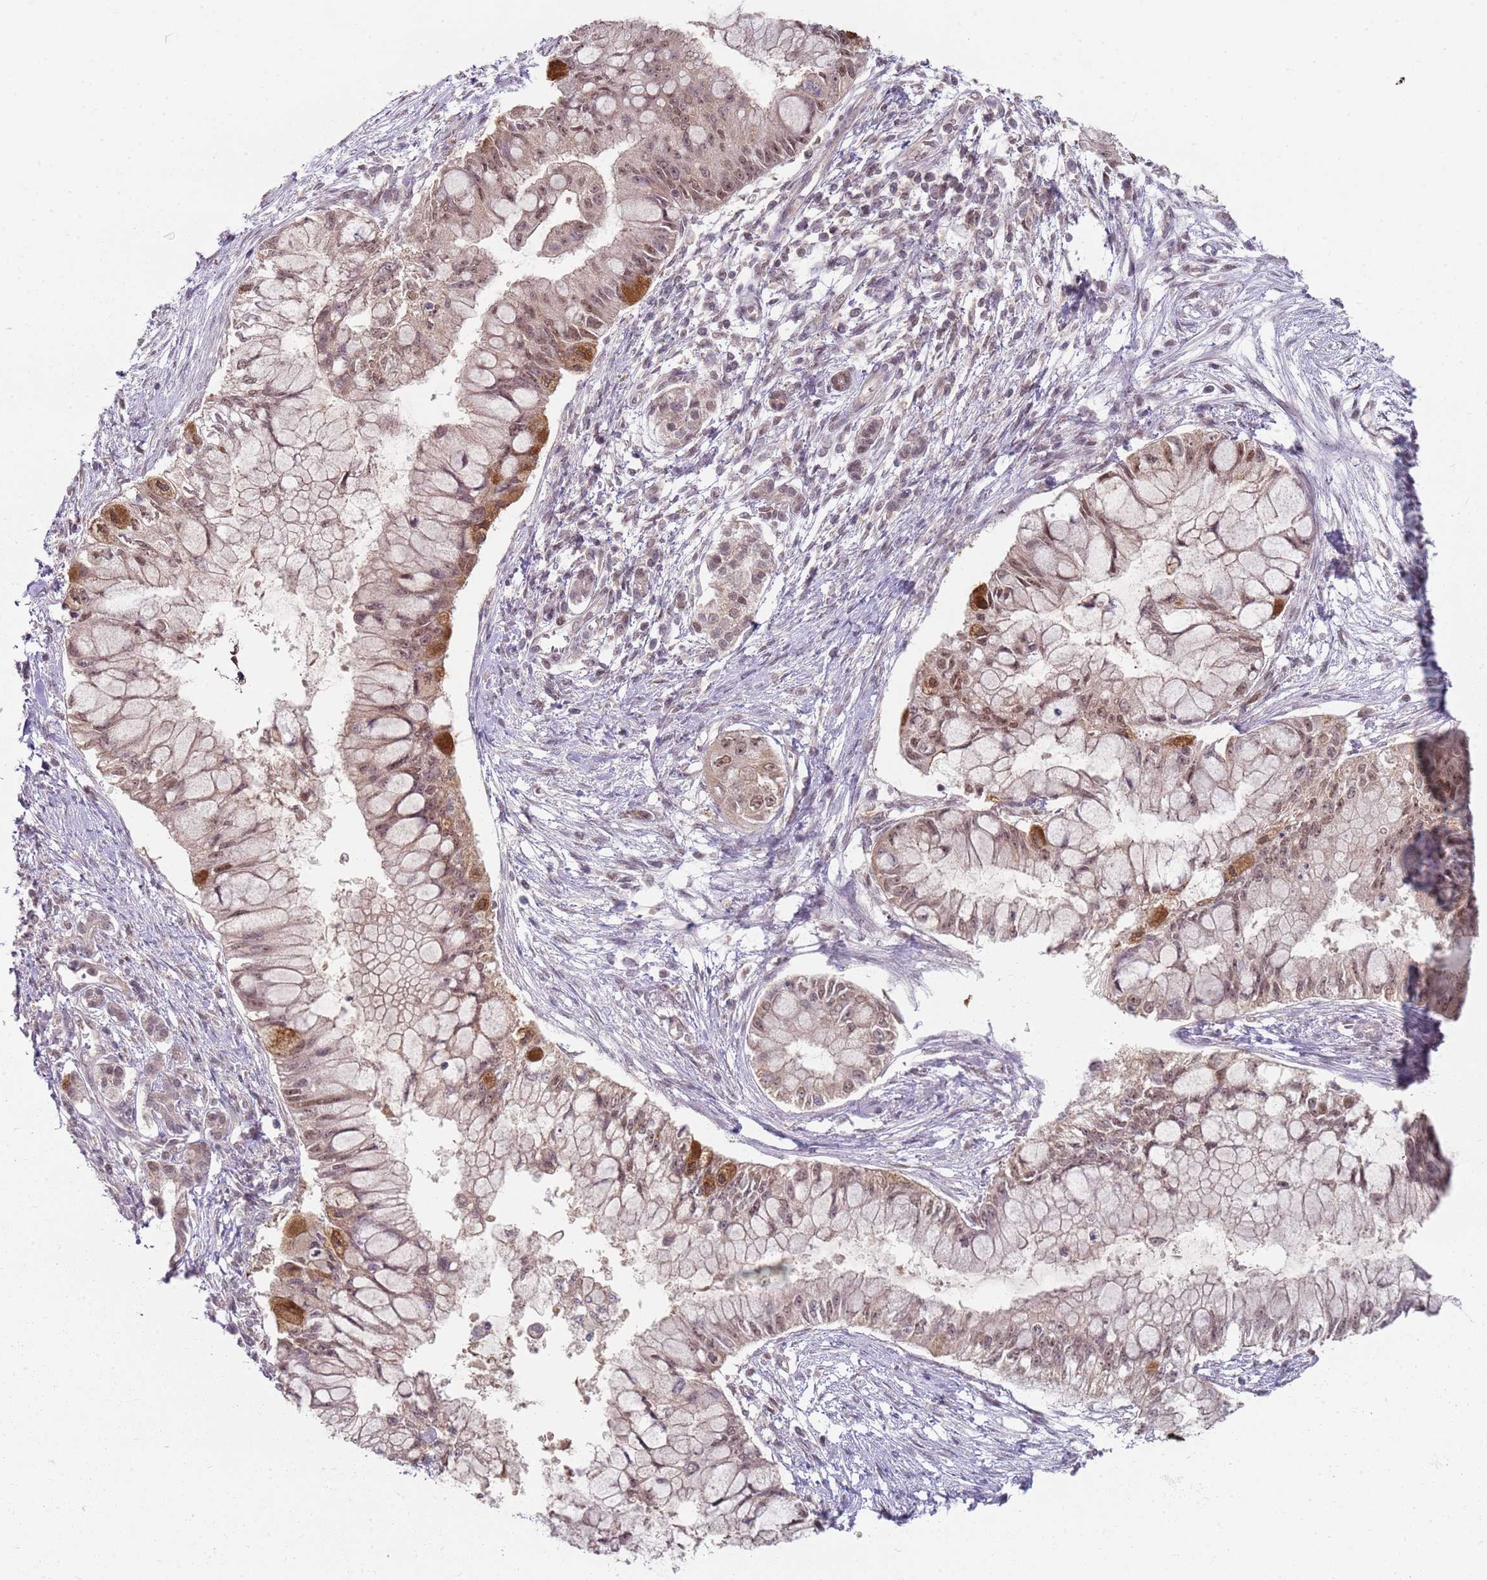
{"staining": {"intensity": "moderate", "quantity": ">75%", "location": "cytoplasmic/membranous,nuclear"}, "tissue": "pancreatic cancer", "cell_type": "Tumor cells", "image_type": "cancer", "snomed": [{"axis": "morphology", "description": "Adenocarcinoma, NOS"}, {"axis": "topography", "description": "Pancreas"}], "caption": "Protein staining shows moderate cytoplasmic/membranous and nuclear staining in about >75% of tumor cells in pancreatic cancer (adenocarcinoma).", "gene": "SMARCAL1", "patient": {"sex": "male", "age": 48}}